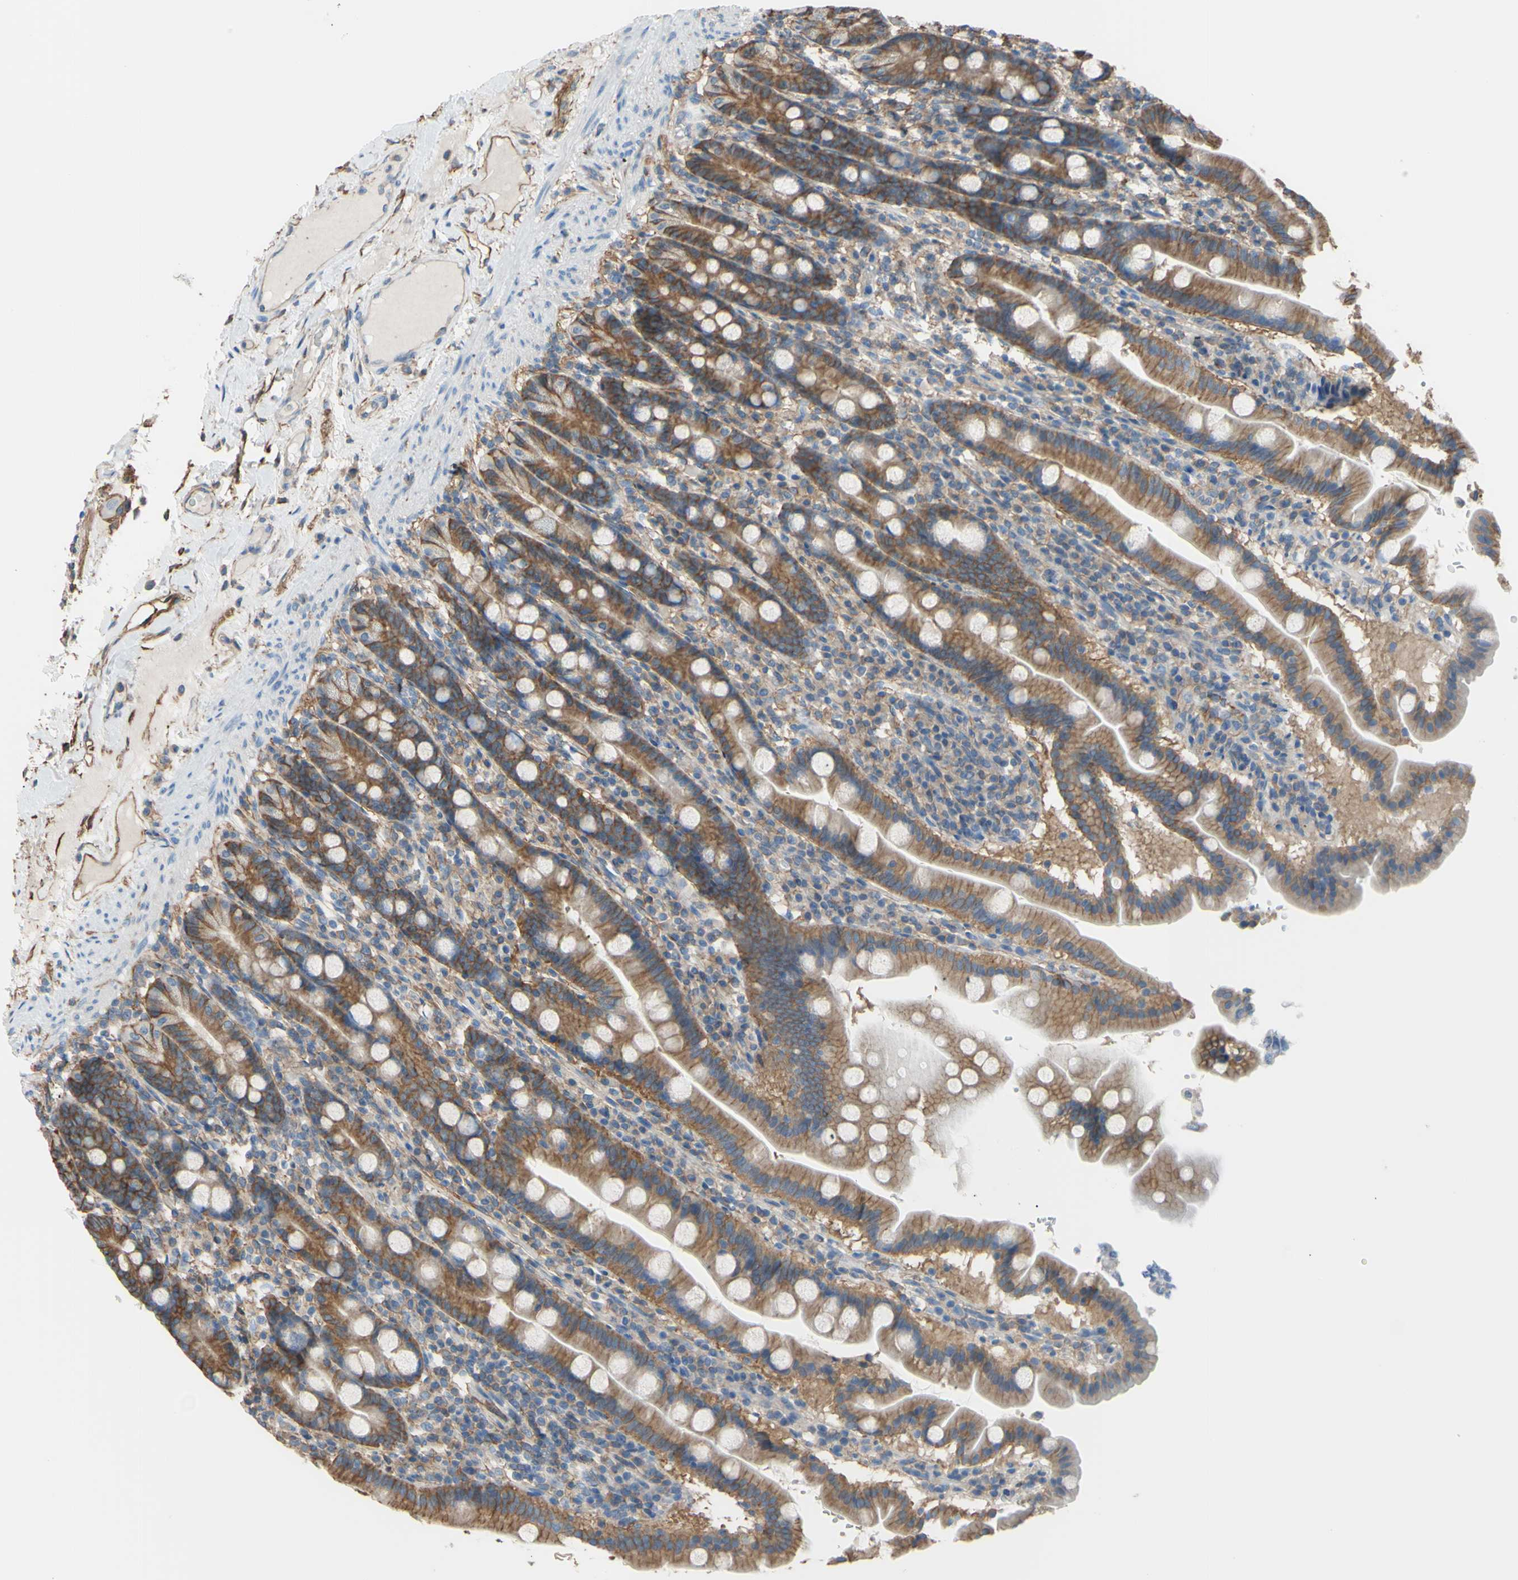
{"staining": {"intensity": "moderate", "quantity": ">75%", "location": "cytoplasmic/membranous"}, "tissue": "duodenum", "cell_type": "Glandular cells", "image_type": "normal", "snomed": [{"axis": "morphology", "description": "Normal tissue, NOS"}, {"axis": "topography", "description": "Duodenum"}], "caption": "Normal duodenum displays moderate cytoplasmic/membranous positivity in about >75% of glandular cells.", "gene": "ADD1", "patient": {"sex": "male", "age": 50}}